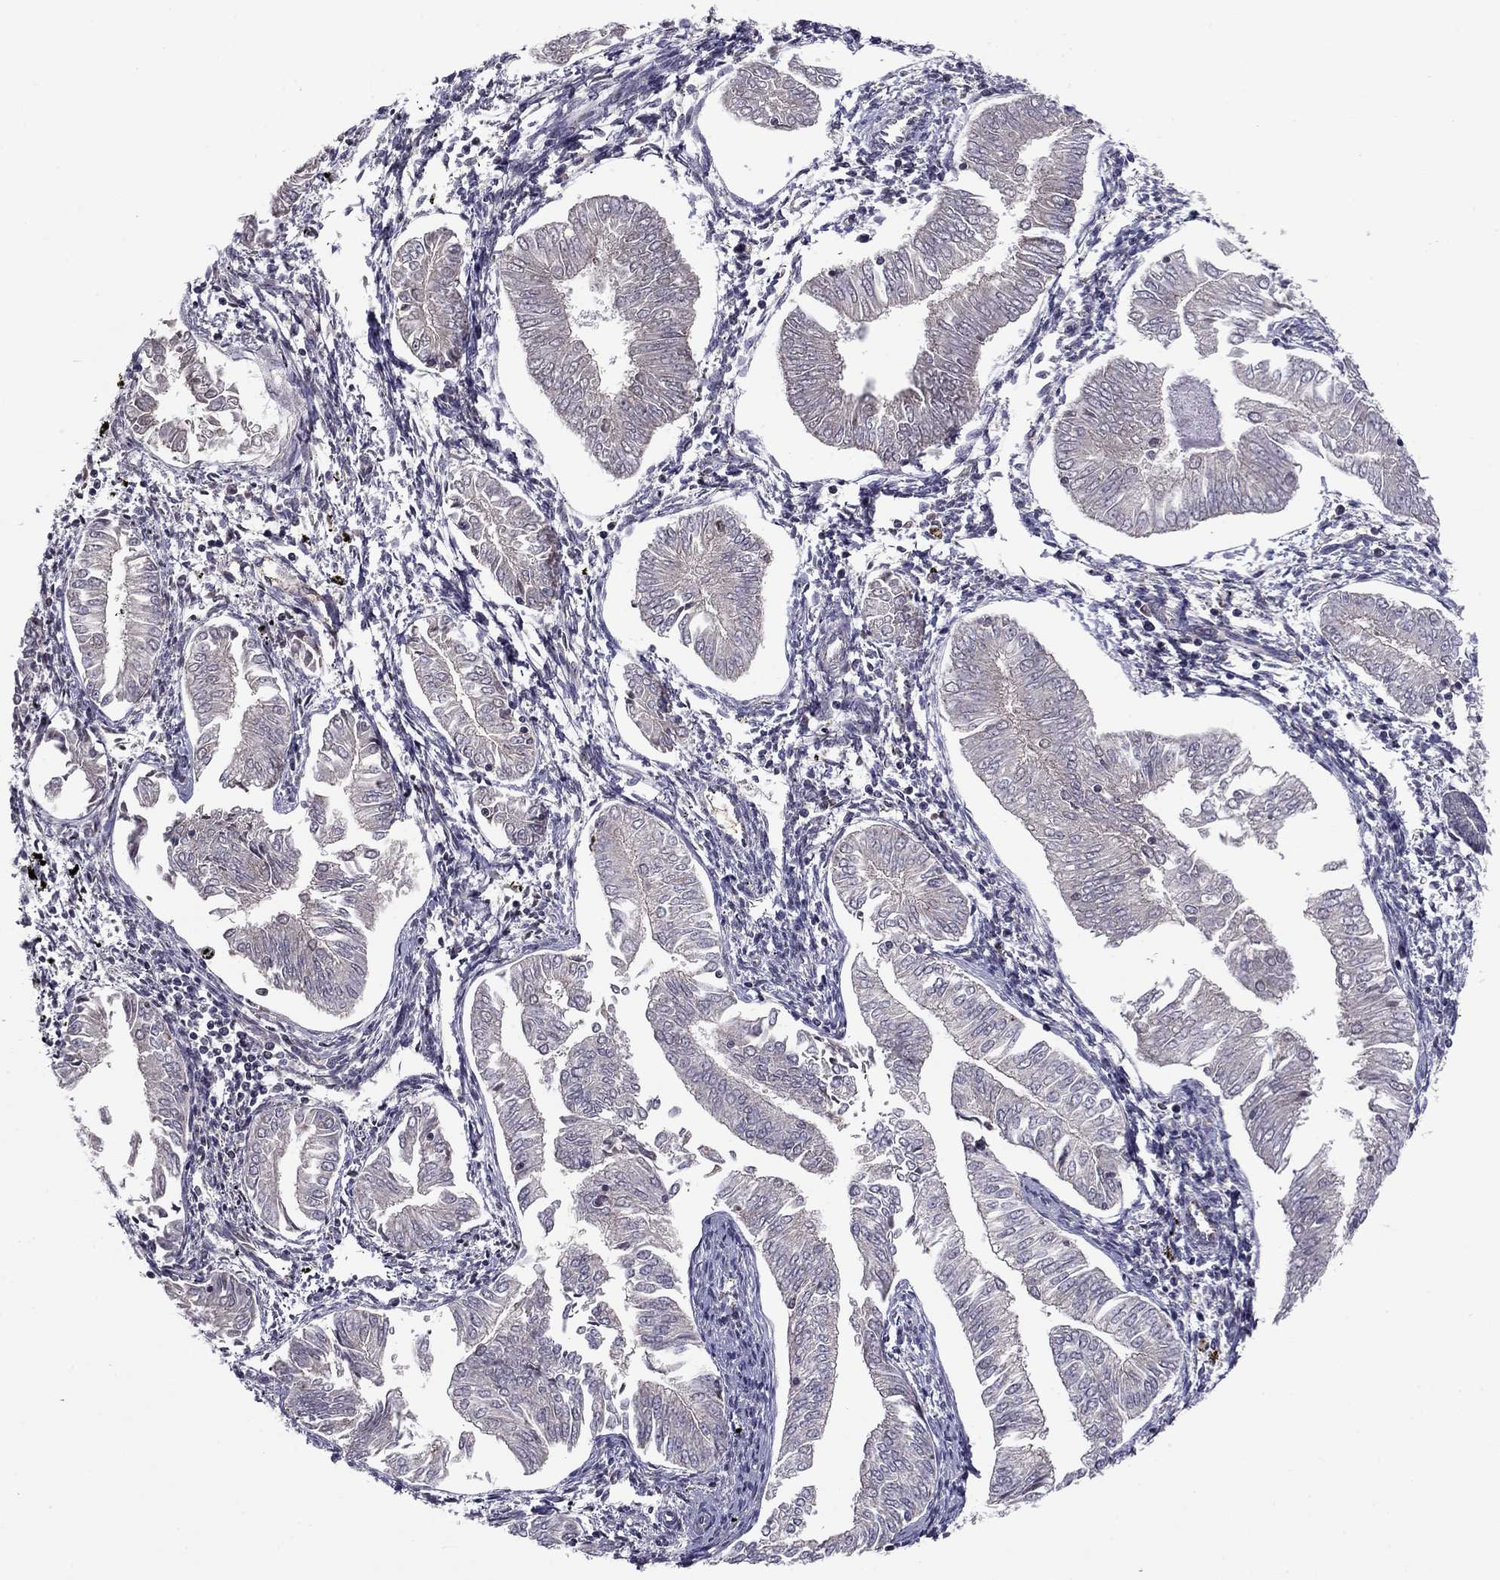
{"staining": {"intensity": "negative", "quantity": "none", "location": "none"}, "tissue": "endometrial cancer", "cell_type": "Tumor cells", "image_type": "cancer", "snomed": [{"axis": "morphology", "description": "Adenocarcinoma, NOS"}, {"axis": "topography", "description": "Endometrium"}], "caption": "DAB immunohistochemical staining of endometrial cancer shows no significant expression in tumor cells.", "gene": "HCN1", "patient": {"sex": "female", "age": 53}}